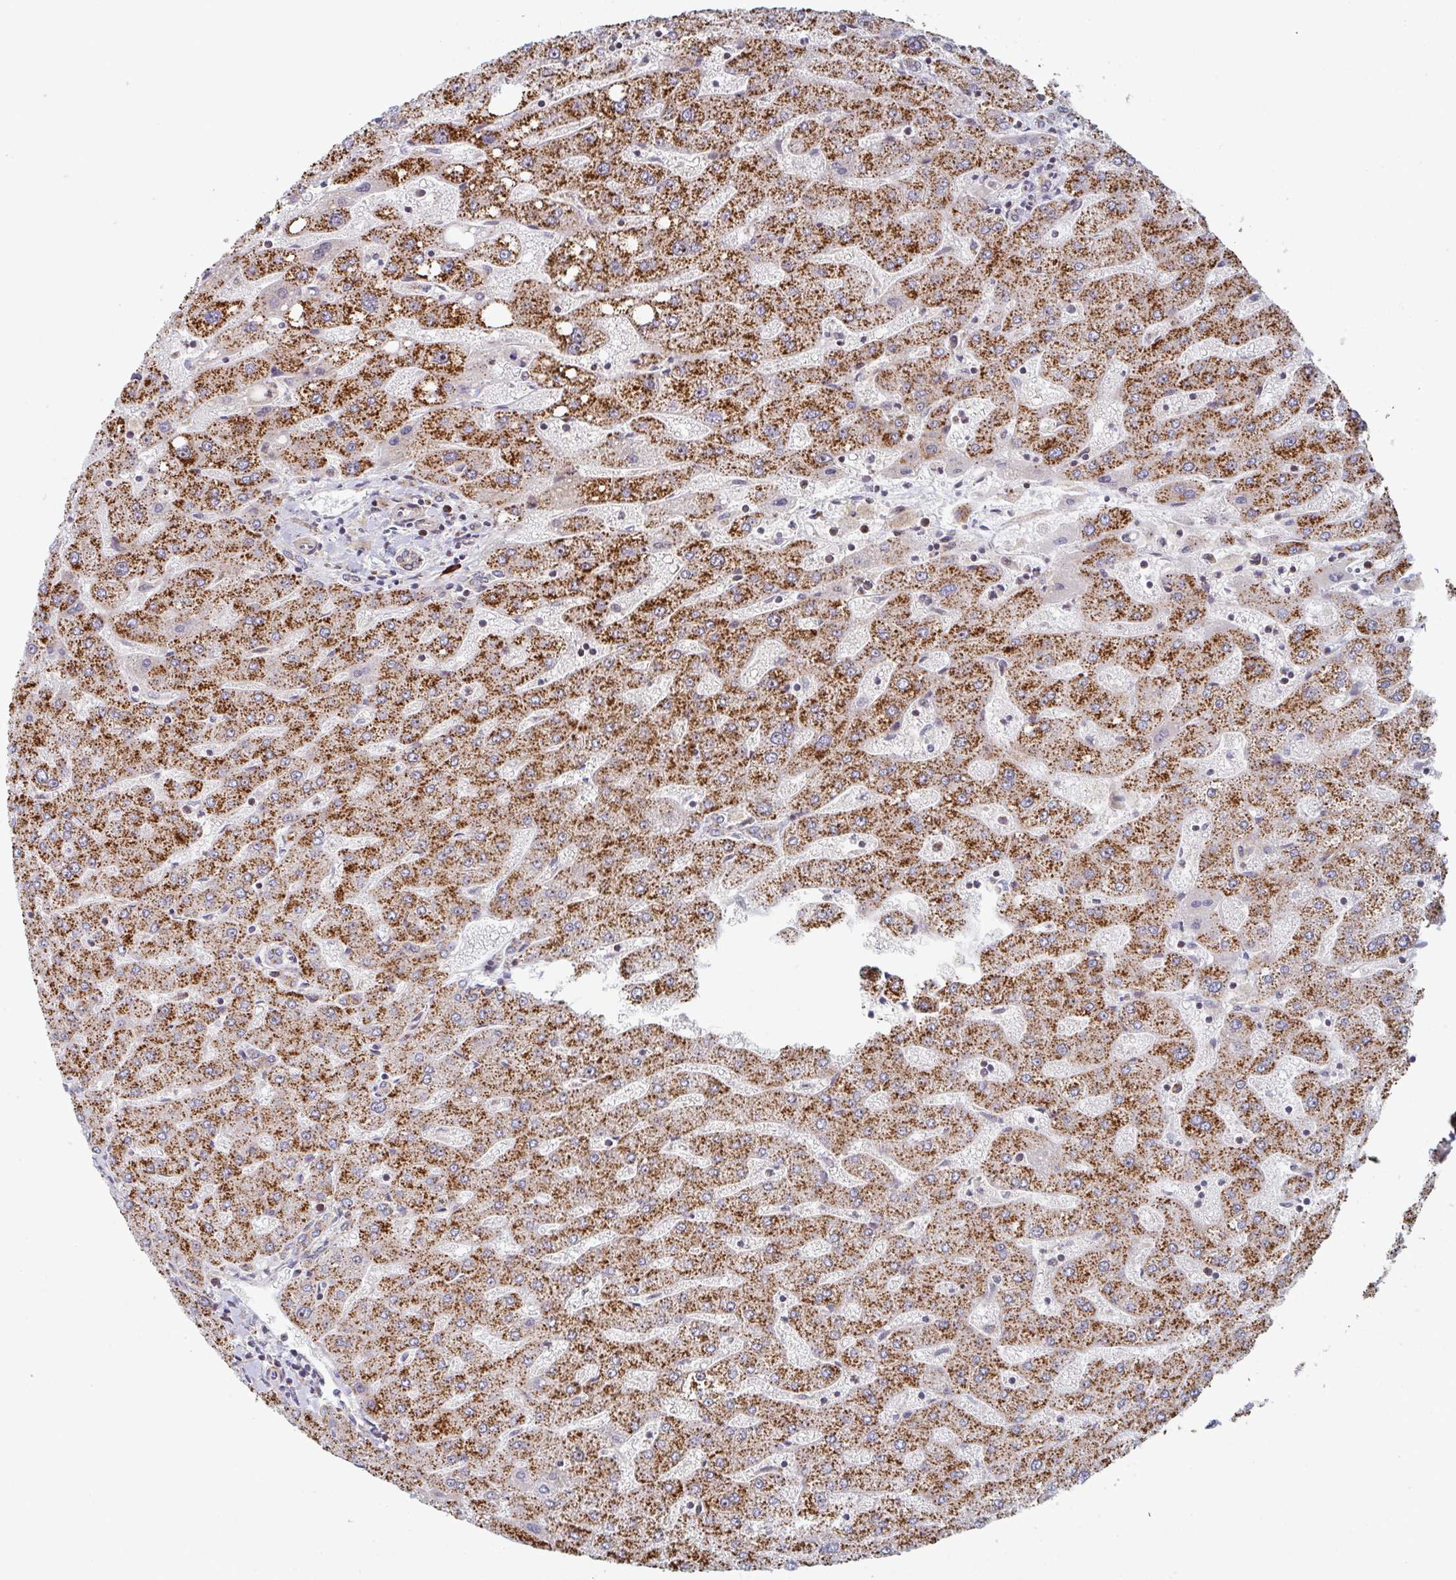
{"staining": {"intensity": "weak", "quantity": "25%-75%", "location": "cytoplasmic/membranous"}, "tissue": "liver", "cell_type": "Cholangiocytes", "image_type": "normal", "snomed": [{"axis": "morphology", "description": "Normal tissue, NOS"}, {"axis": "topography", "description": "Liver"}], "caption": "Benign liver displays weak cytoplasmic/membranous staining in about 25%-75% of cholangiocytes, visualized by immunohistochemistry.", "gene": "ZNF644", "patient": {"sex": "male", "age": 67}}